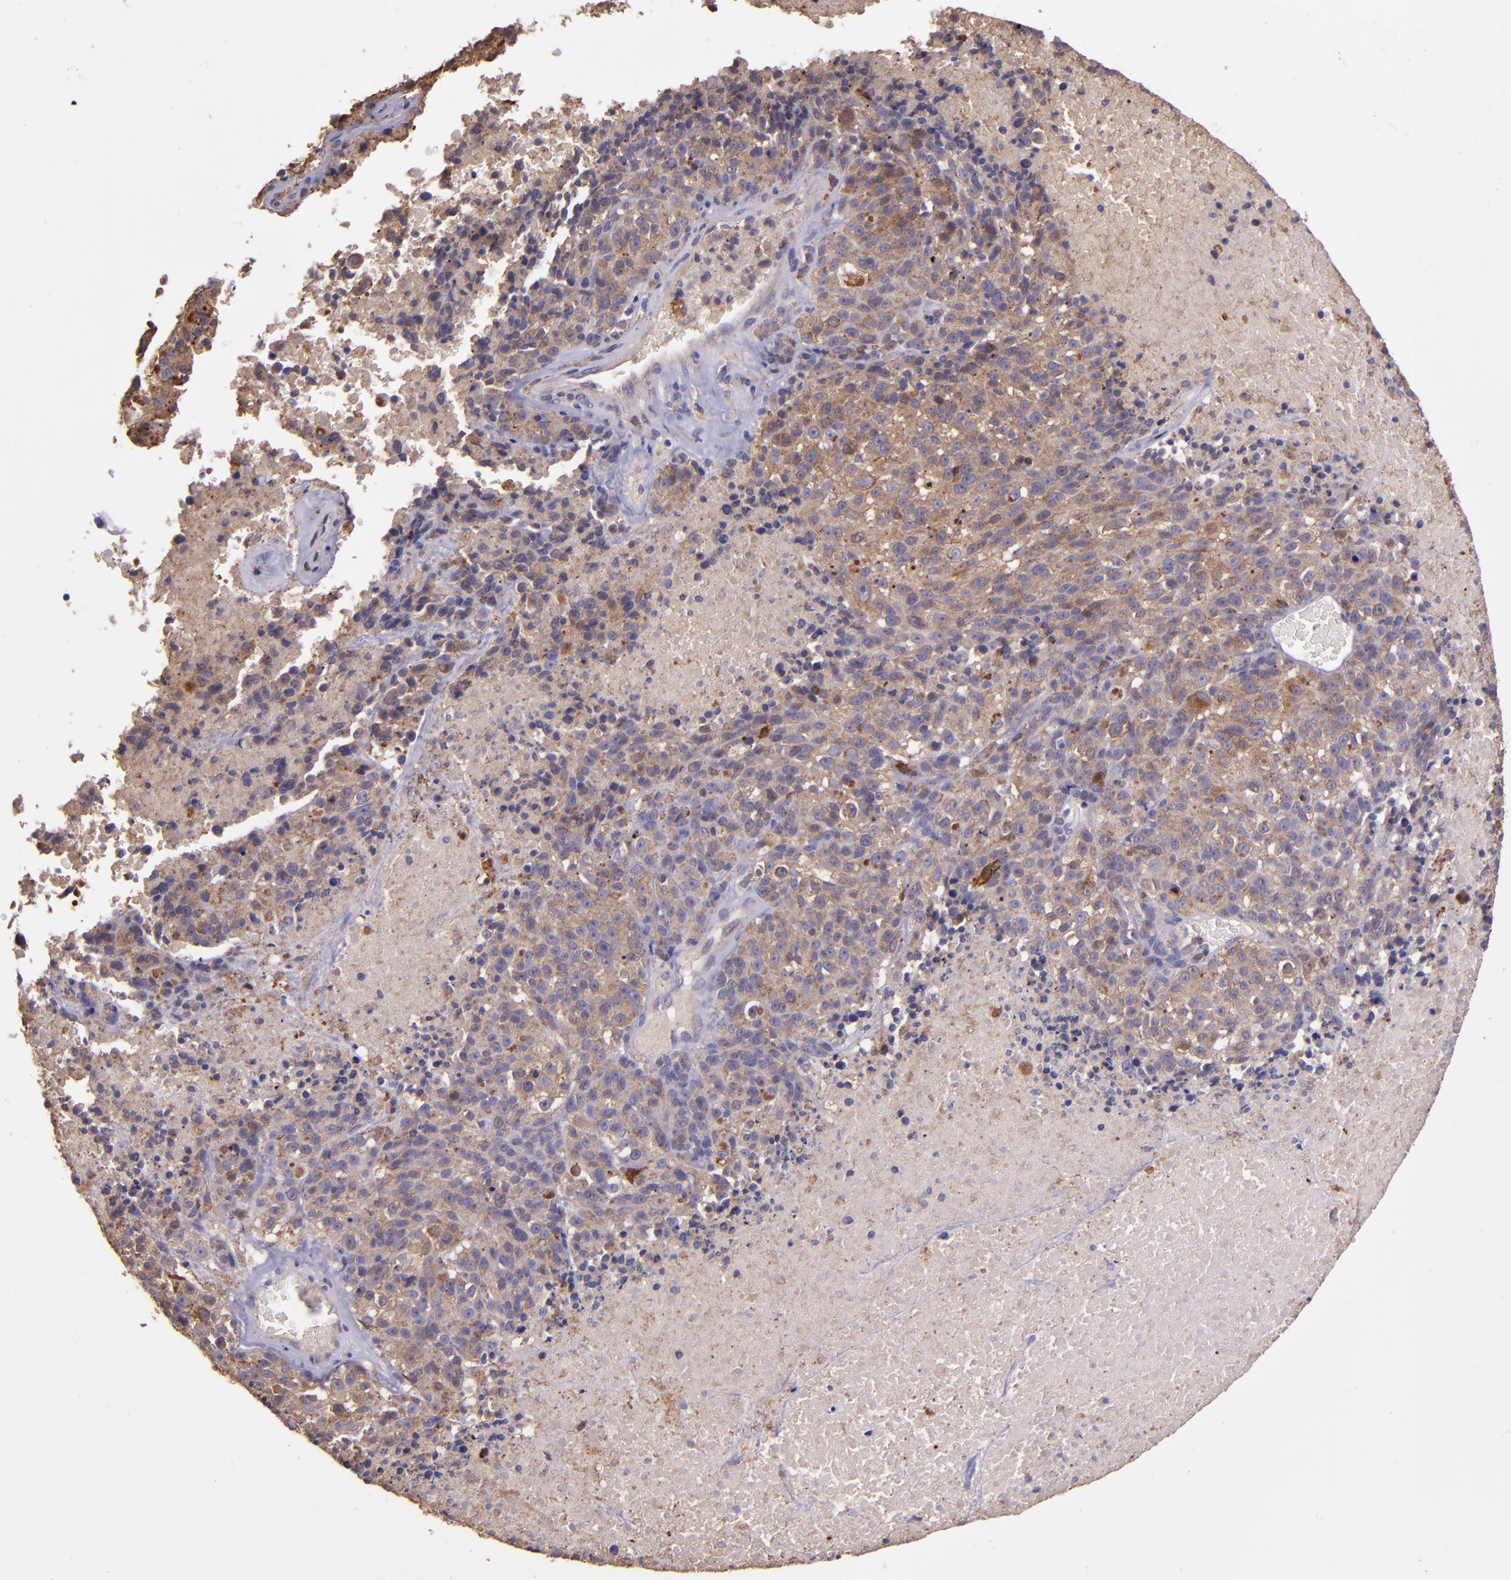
{"staining": {"intensity": "moderate", "quantity": ">75%", "location": "cytoplasmic/membranous"}, "tissue": "melanoma", "cell_type": "Tumor cells", "image_type": "cancer", "snomed": [{"axis": "morphology", "description": "Malignant melanoma, Metastatic site"}, {"axis": "topography", "description": "Cerebral cortex"}], "caption": "A medium amount of moderate cytoplasmic/membranous expression is seen in about >75% of tumor cells in melanoma tissue.", "gene": "WASHC1", "patient": {"sex": "female", "age": 52}}